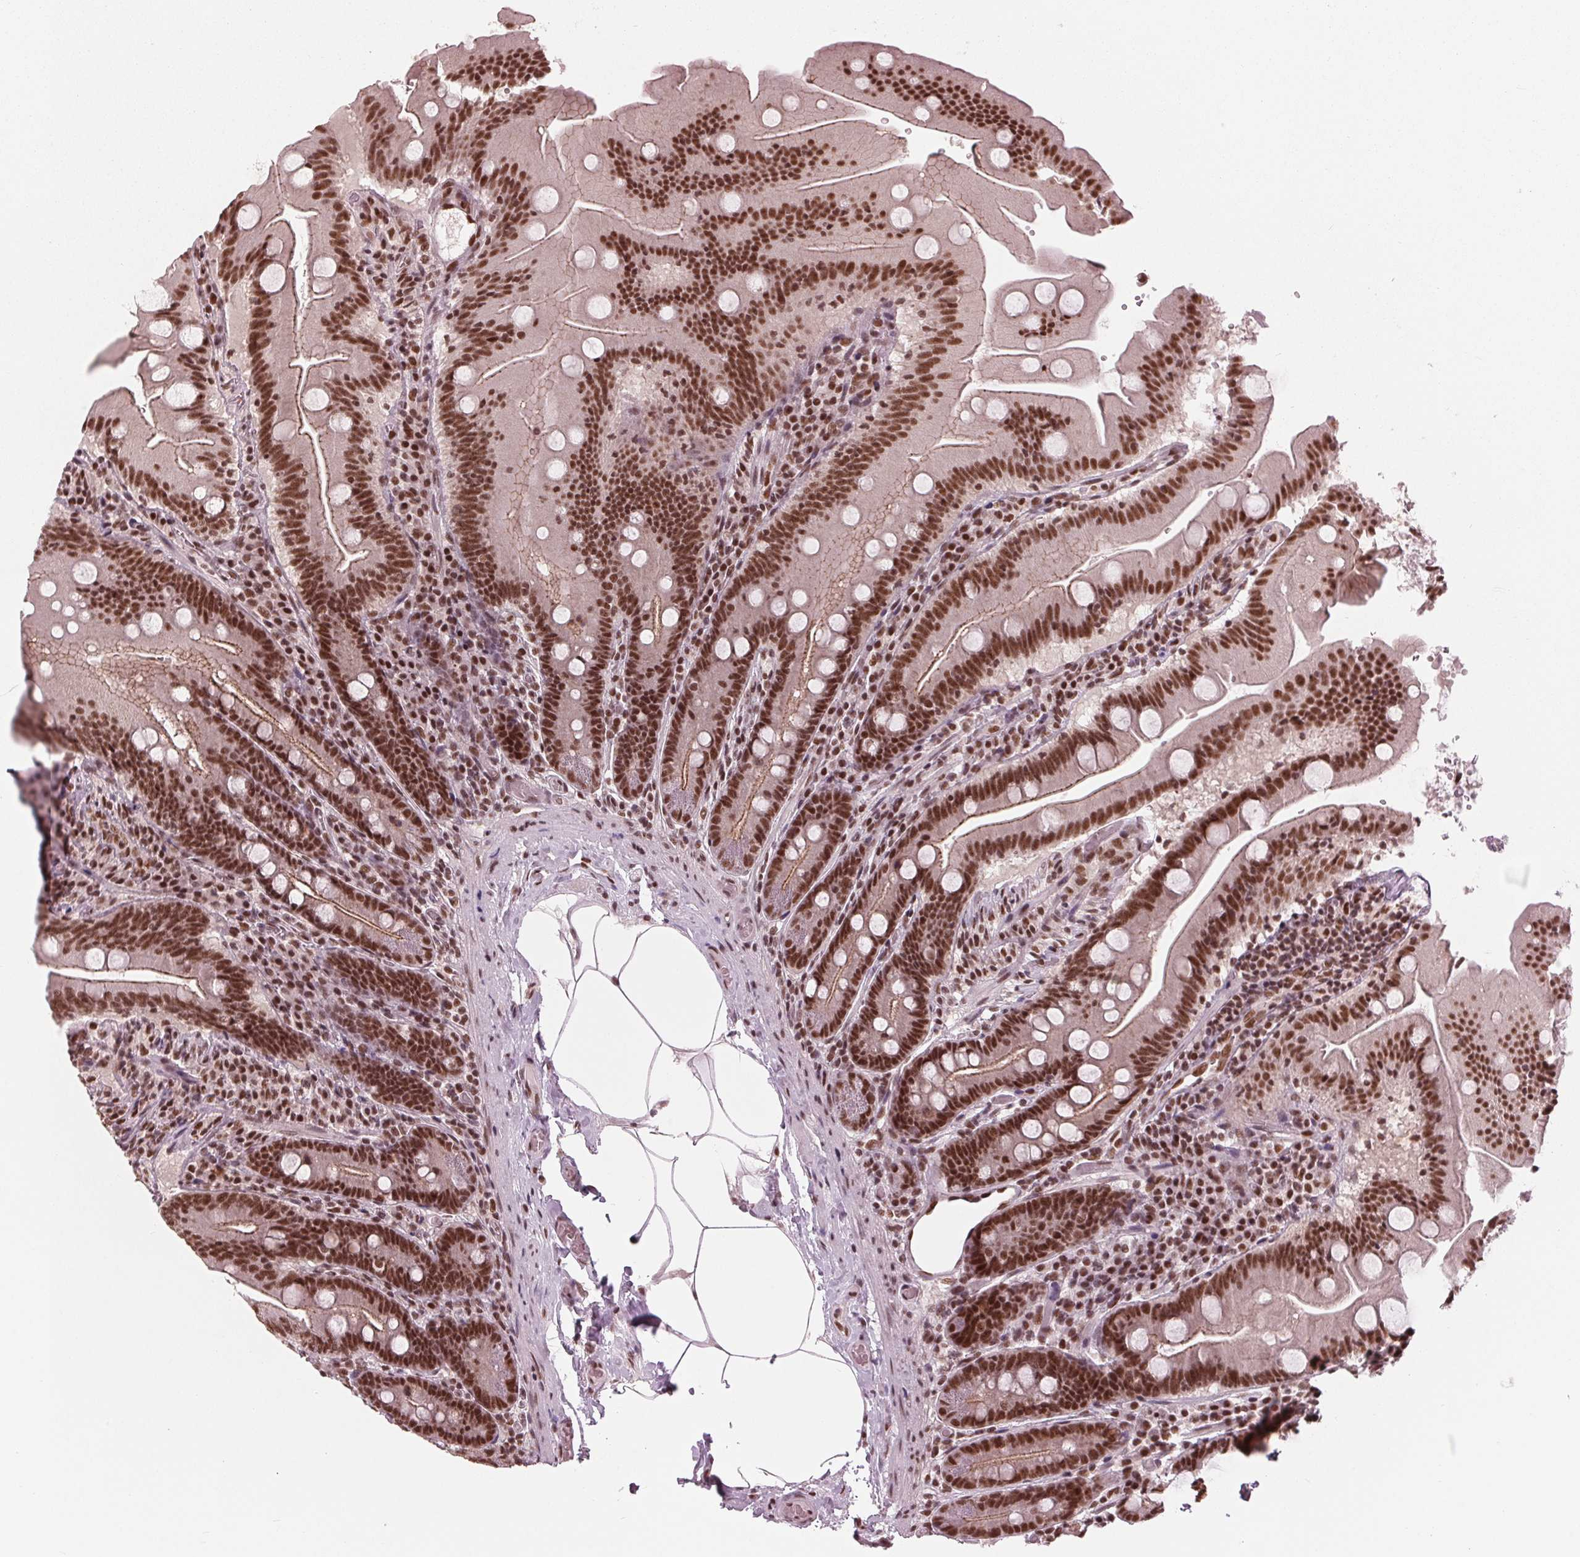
{"staining": {"intensity": "strong", "quantity": ">75%", "location": "cytoplasmic/membranous,nuclear"}, "tissue": "small intestine", "cell_type": "Glandular cells", "image_type": "normal", "snomed": [{"axis": "morphology", "description": "Normal tissue, NOS"}, {"axis": "topography", "description": "Small intestine"}], "caption": "A brown stain highlights strong cytoplasmic/membranous,nuclear staining of a protein in glandular cells of normal human small intestine. The staining was performed using DAB, with brown indicating positive protein expression. Nuclei are stained blue with hematoxylin.", "gene": "LSM2", "patient": {"sex": "male", "age": 37}}